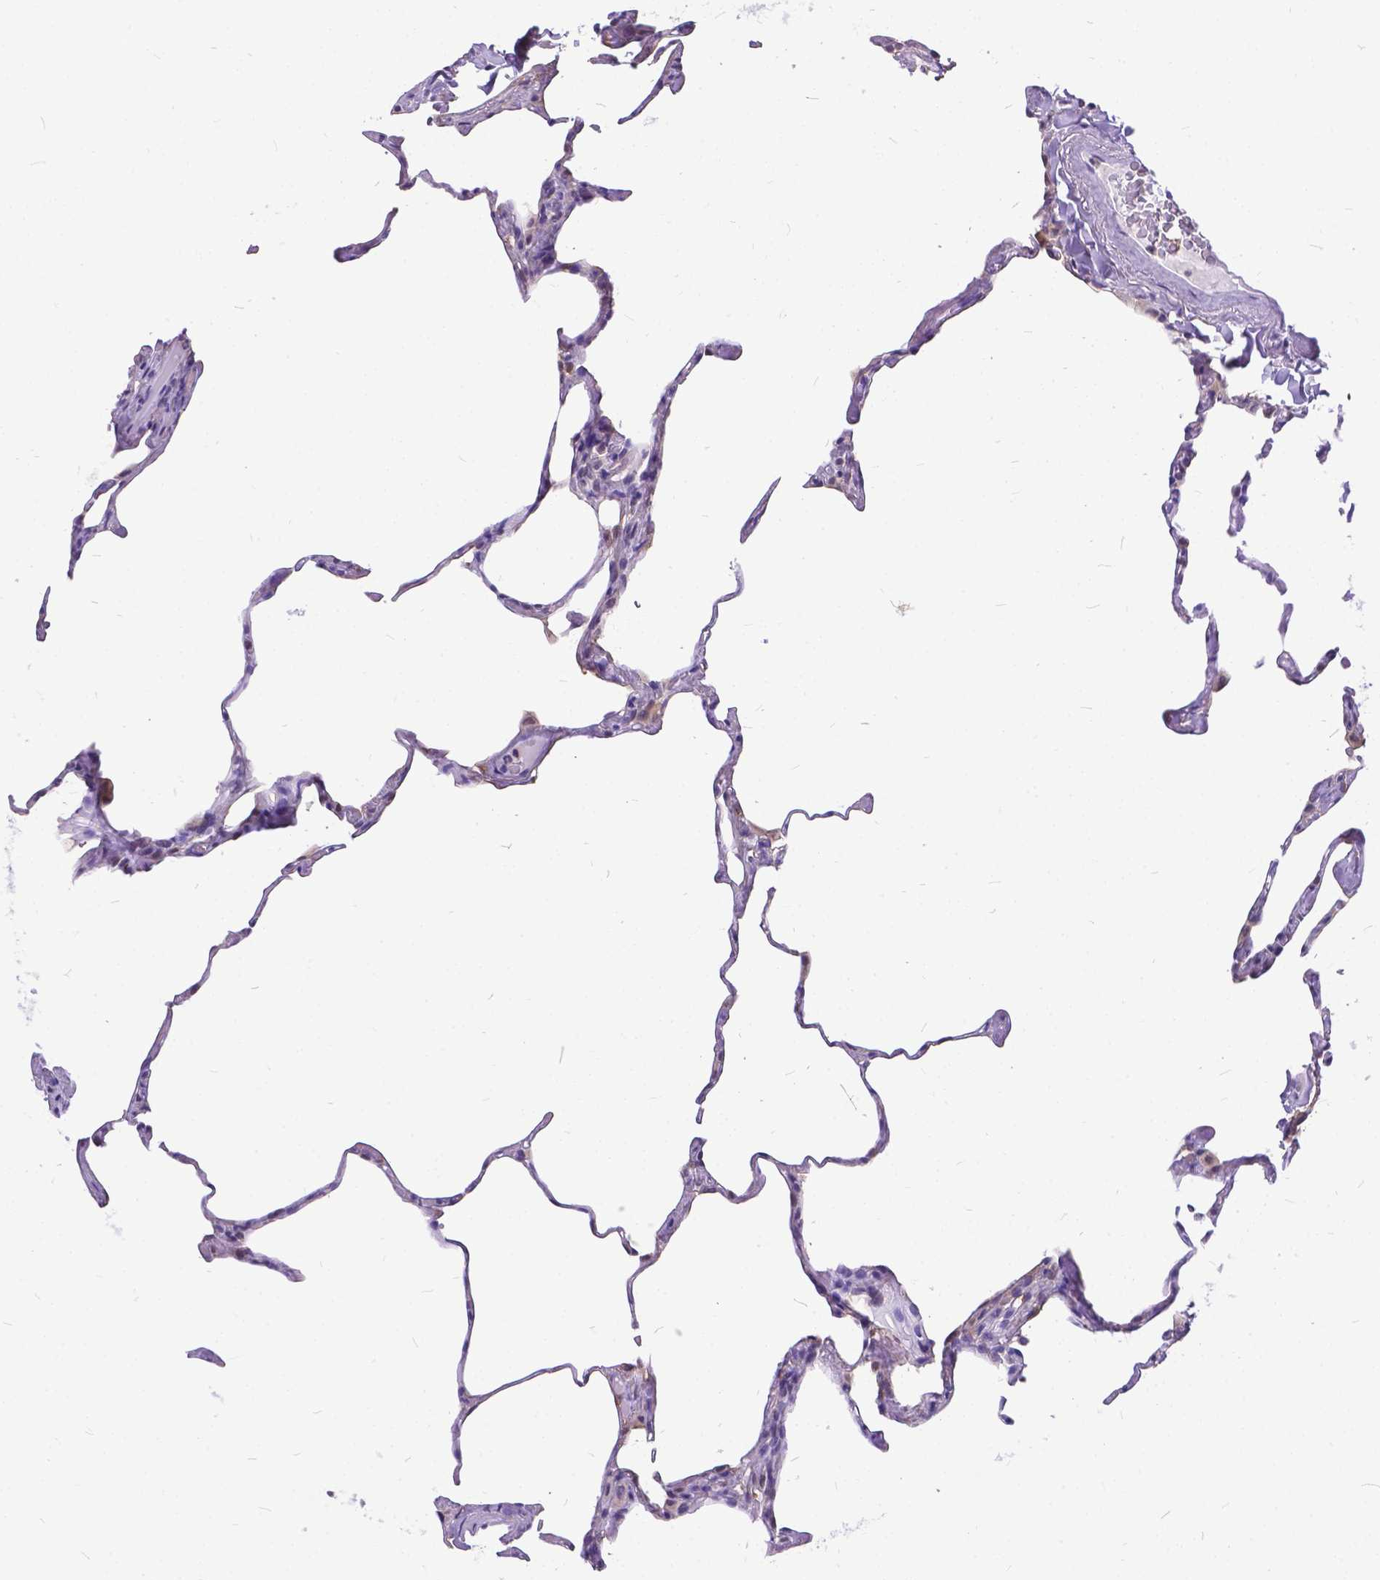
{"staining": {"intensity": "negative", "quantity": "none", "location": "none"}, "tissue": "lung", "cell_type": "Alveolar cells", "image_type": "normal", "snomed": [{"axis": "morphology", "description": "Normal tissue, NOS"}, {"axis": "topography", "description": "Lung"}], "caption": "This is a photomicrograph of immunohistochemistry (IHC) staining of unremarkable lung, which shows no expression in alveolar cells.", "gene": "TMEM169", "patient": {"sex": "male", "age": 65}}